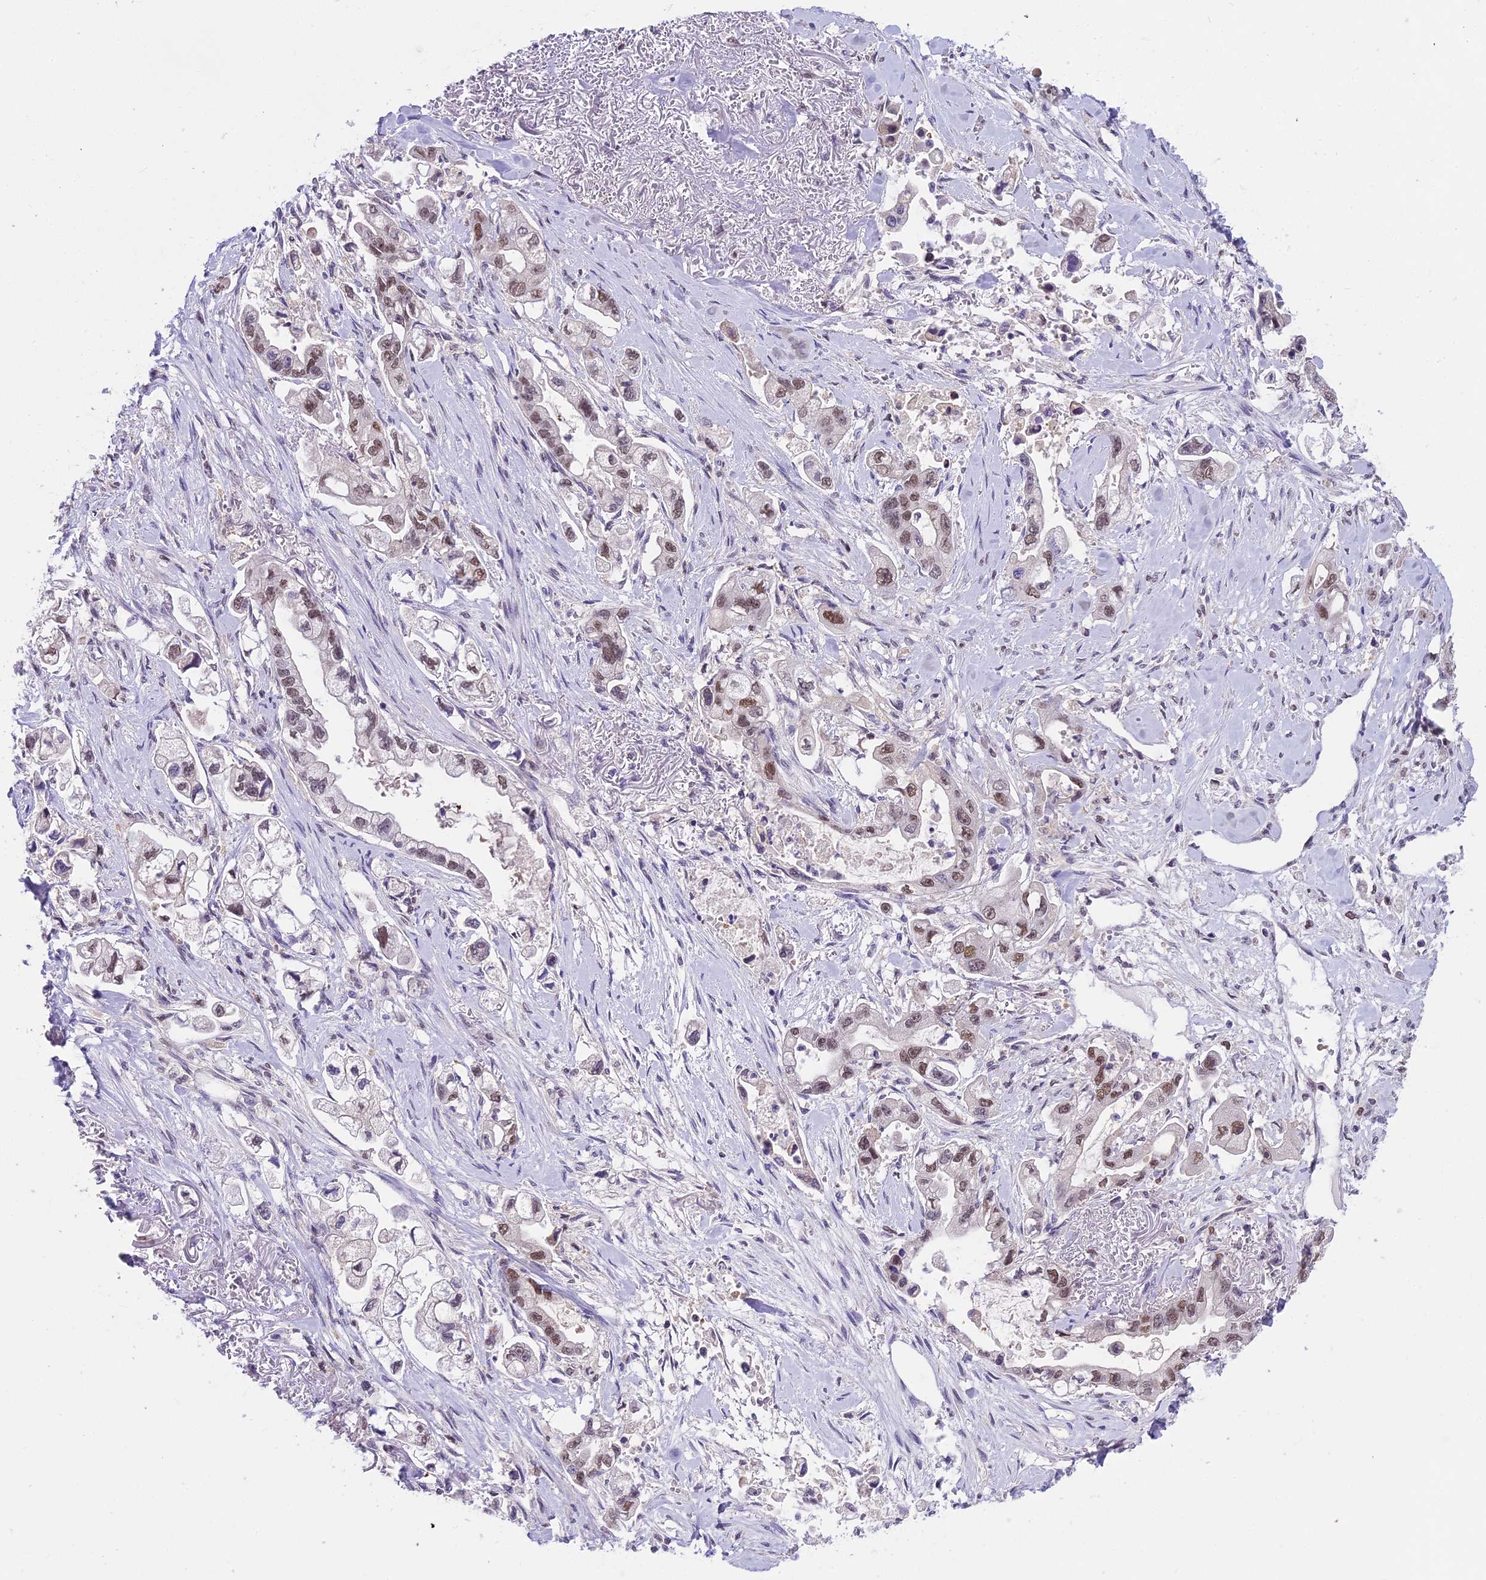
{"staining": {"intensity": "weak", "quantity": "25%-75%", "location": "nuclear"}, "tissue": "stomach cancer", "cell_type": "Tumor cells", "image_type": "cancer", "snomed": [{"axis": "morphology", "description": "Adenocarcinoma, NOS"}, {"axis": "topography", "description": "Stomach"}], "caption": "Stomach cancer stained for a protein (brown) reveals weak nuclear positive staining in about 25%-75% of tumor cells.", "gene": "MAT2A", "patient": {"sex": "male", "age": 62}}